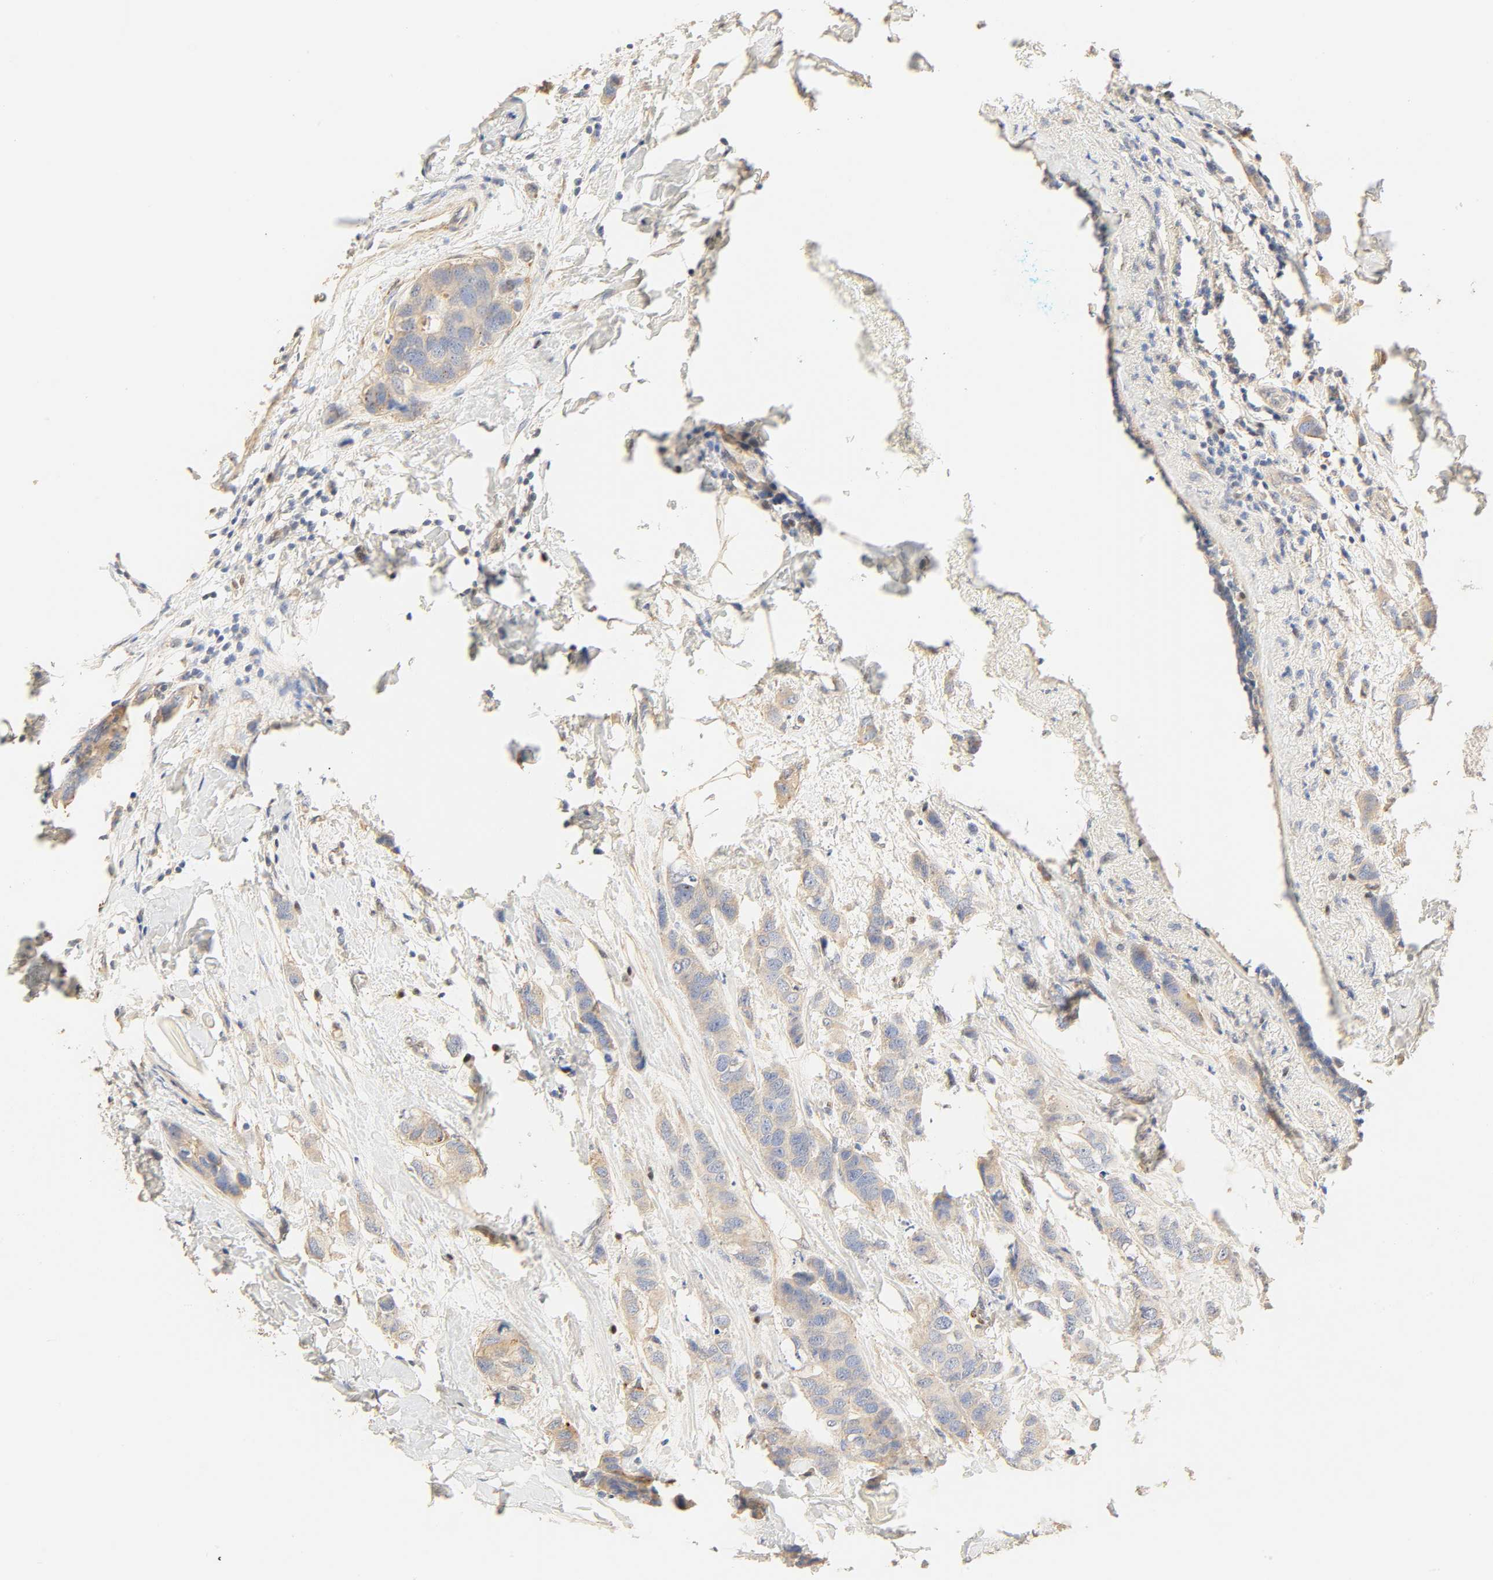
{"staining": {"intensity": "weak", "quantity": ">75%", "location": "cytoplasmic/membranous"}, "tissue": "breast cancer", "cell_type": "Tumor cells", "image_type": "cancer", "snomed": [{"axis": "morphology", "description": "Normal tissue, NOS"}, {"axis": "morphology", "description": "Duct carcinoma"}, {"axis": "topography", "description": "Breast"}], "caption": "Brown immunohistochemical staining in breast infiltrating ductal carcinoma demonstrates weak cytoplasmic/membranous positivity in approximately >75% of tumor cells.", "gene": "BORCS8-MEF2B", "patient": {"sex": "female", "age": 50}}